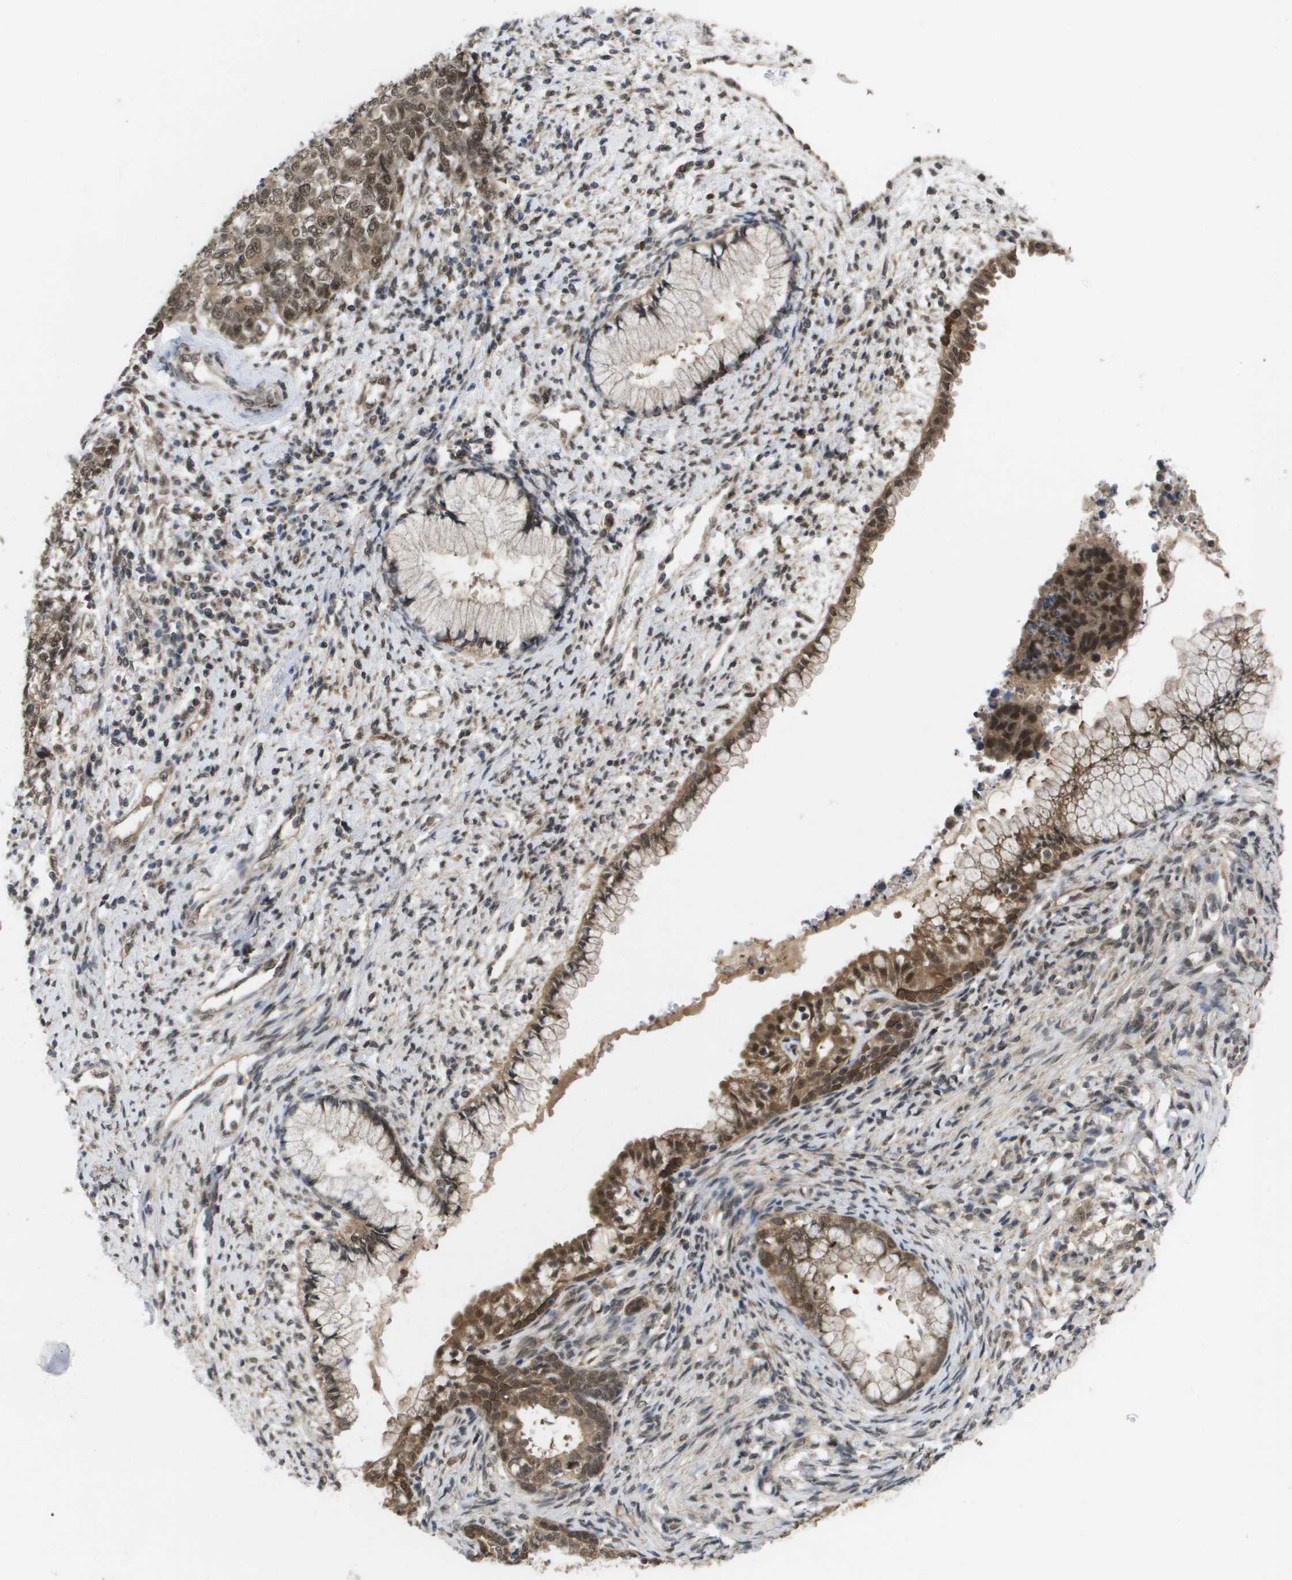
{"staining": {"intensity": "moderate", "quantity": ">75%", "location": "cytoplasmic/membranous,nuclear"}, "tissue": "cervical cancer", "cell_type": "Tumor cells", "image_type": "cancer", "snomed": [{"axis": "morphology", "description": "Squamous cell carcinoma, NOS"}, {"axis": "topography", "description": "Cervix"}], "caption": "Human cervical cancer (squamous cell carcinoma) stained for a protein (brown) reveals moderate cytoplasmic/membranous and nuclear positive expression in approximately >75% of tumor cells.", "gene": "AMBRA1", "patient": {"sex": "female", "age": 63}}